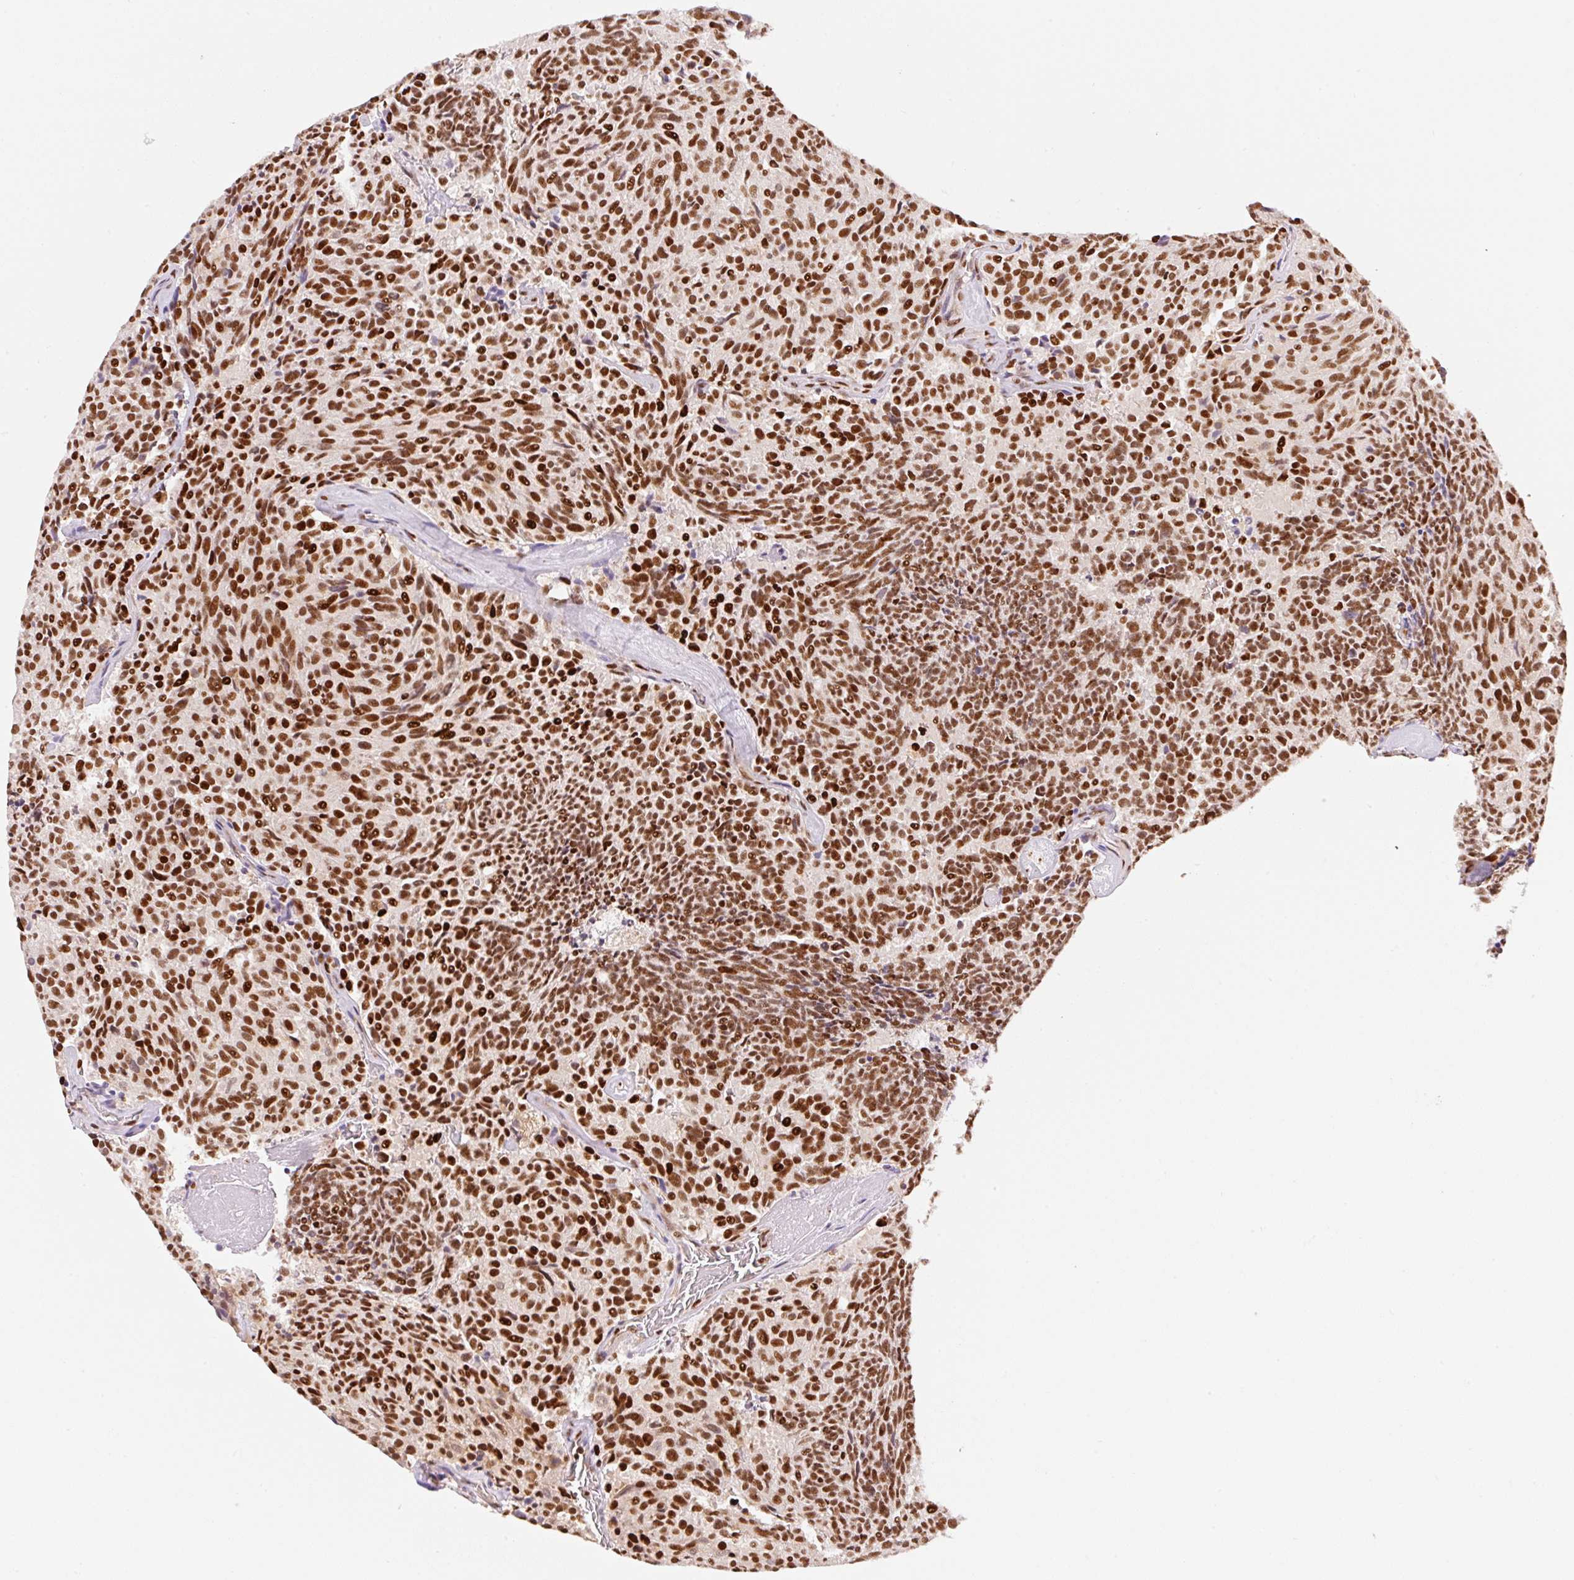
{"staining": {"intensity": "strong", "quantity": ">75%", "location": "nuclear"}, "tissue": "carcinoid", "cell_type": "Tumor cells", "image_type": "cancer", "snomed": [{"axis": "morphology", "description": "Carcinoid, malignant, NOS"}, {"axis": "topography", "description": "Pancreas"}], "caption": "Carcinoid (malignant) tissue demonstrates strong nuclear positivity in approximately >75% of tumor cells, visualized by immunohistochemistry.", "gene": "GPR139", "patient": {"sex": "female", "age": 54}}